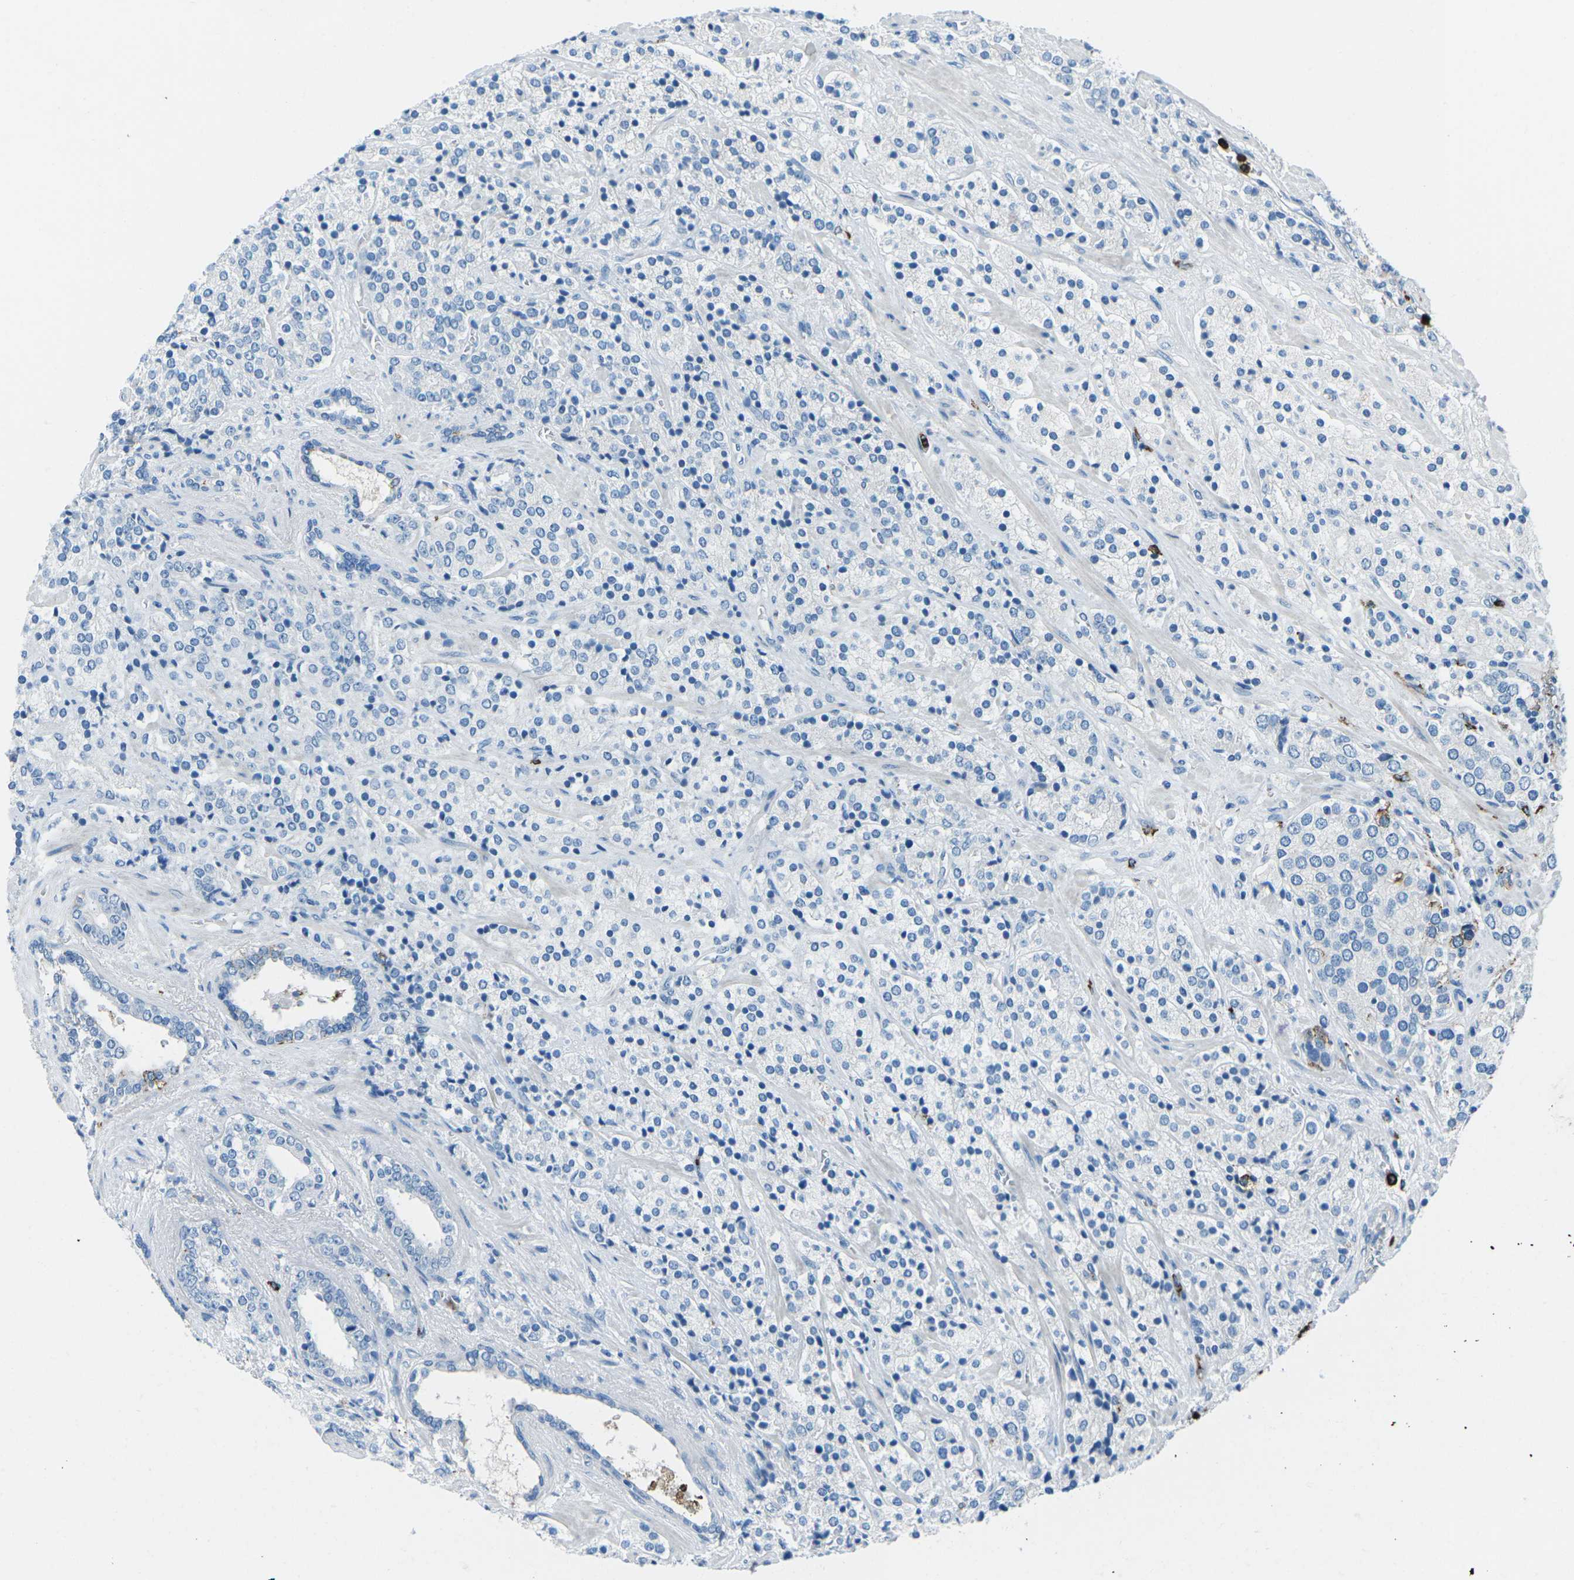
{"staining": {"intensity": "negative", "quantity": "none", "location": "none"}, "tissue": "prostate cancer", "cell_type": "Tumor cells", "image_type": "cancer", "snomed": [{"axis": "morphology", "description": "Adenocarcinoma, High grade"}, {"axis": "topography", "description": "Prostate"}], "caption": "IHC micrograph of neoplastic tissue: adenocarcinoma (high-grade) (prostate) stained with DAB (3,3'-diaminobenzidine) displays no significant protein expression in tumor cells.", "gene": "FCN1", "patient": {"sex": "male", "age": 71}}